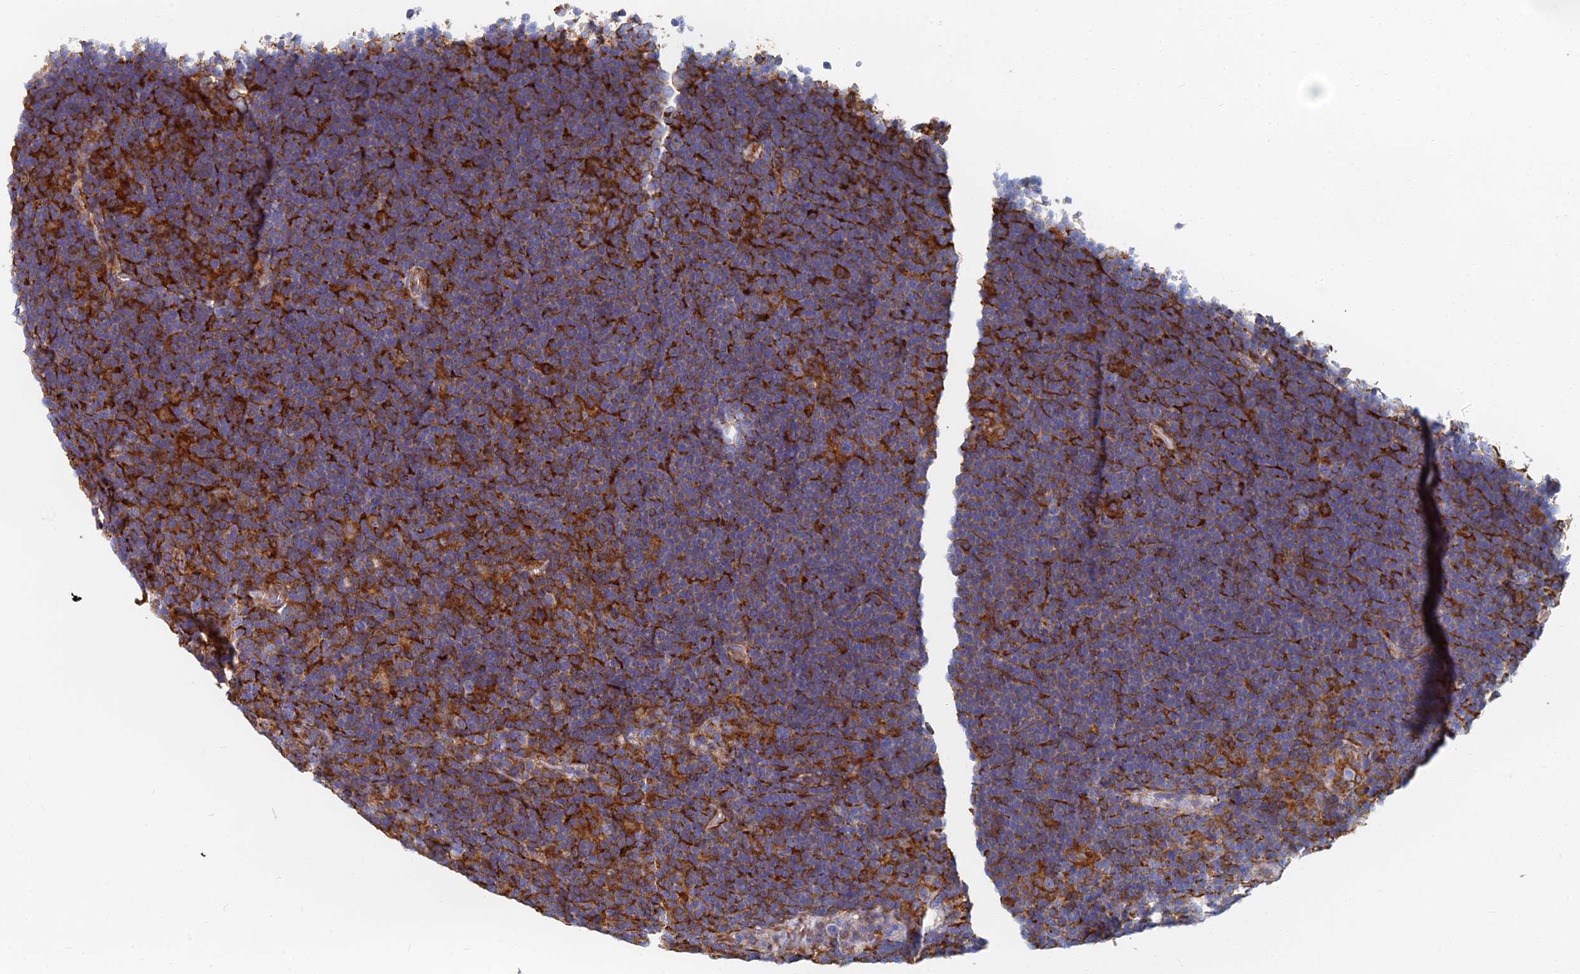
{"staining": {"intensity": "moderate", "quantity": ">75%", "location": "cytoplasmic/membranous"}, "tissue": "lymphoma", "cell_type": "Tumor cells", "image_type": "cancer", "snomed": [{"axis": "morphology", "description": "Hodgkin's disease, NOS"}, {"axis": "topography", "description": "Lymph node"}], "caption": "A brown stain shows moderate cytoplasmic/membranous expression of a protein in human lymphoma tumor cells. The protein of interest is stained brown, and the nuclei are stained in blue (DAB IHC with brightfield microscopy, high magnification).", "gene": "GPR42", "patient": {"sex": "female", "age": 57}}